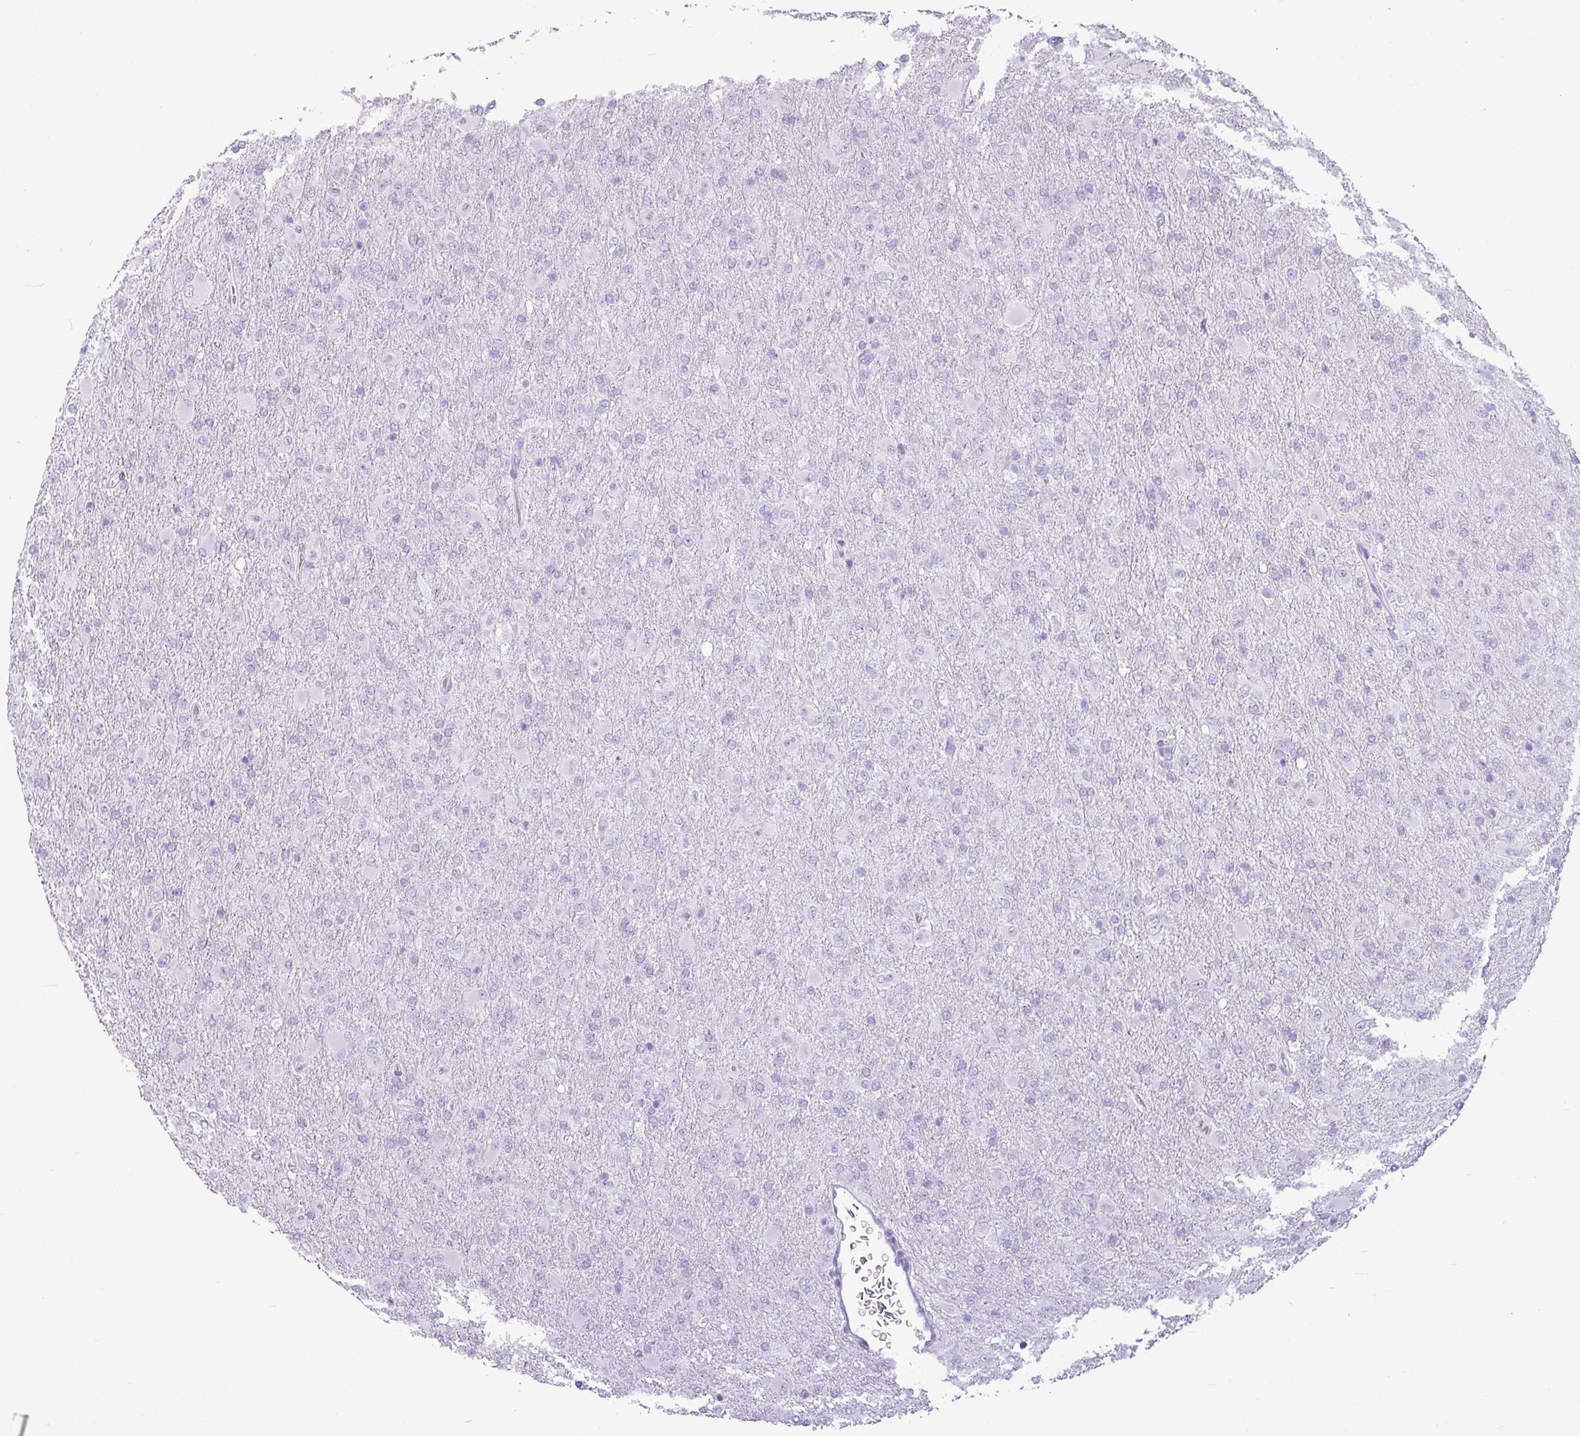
{"staining": {"intensity": "negative", "quantity": "none", "location": "none"}, "tissue": "glioma", "cell_type": "Tumor cells", "image_type": "cancer", "snomed": [{"axis": "morphology", "description": "Glioma, malignant, Low grade"}, {"axis": "topography", "description": "Brain"}], "caption": "This is a micrograph of immunohistochemistry staining of malignant glioma (low-grade), which shows no positivity in tumor cells.", "gene": "AMY1B", "patient": {"sex": "male", "age": 65}}